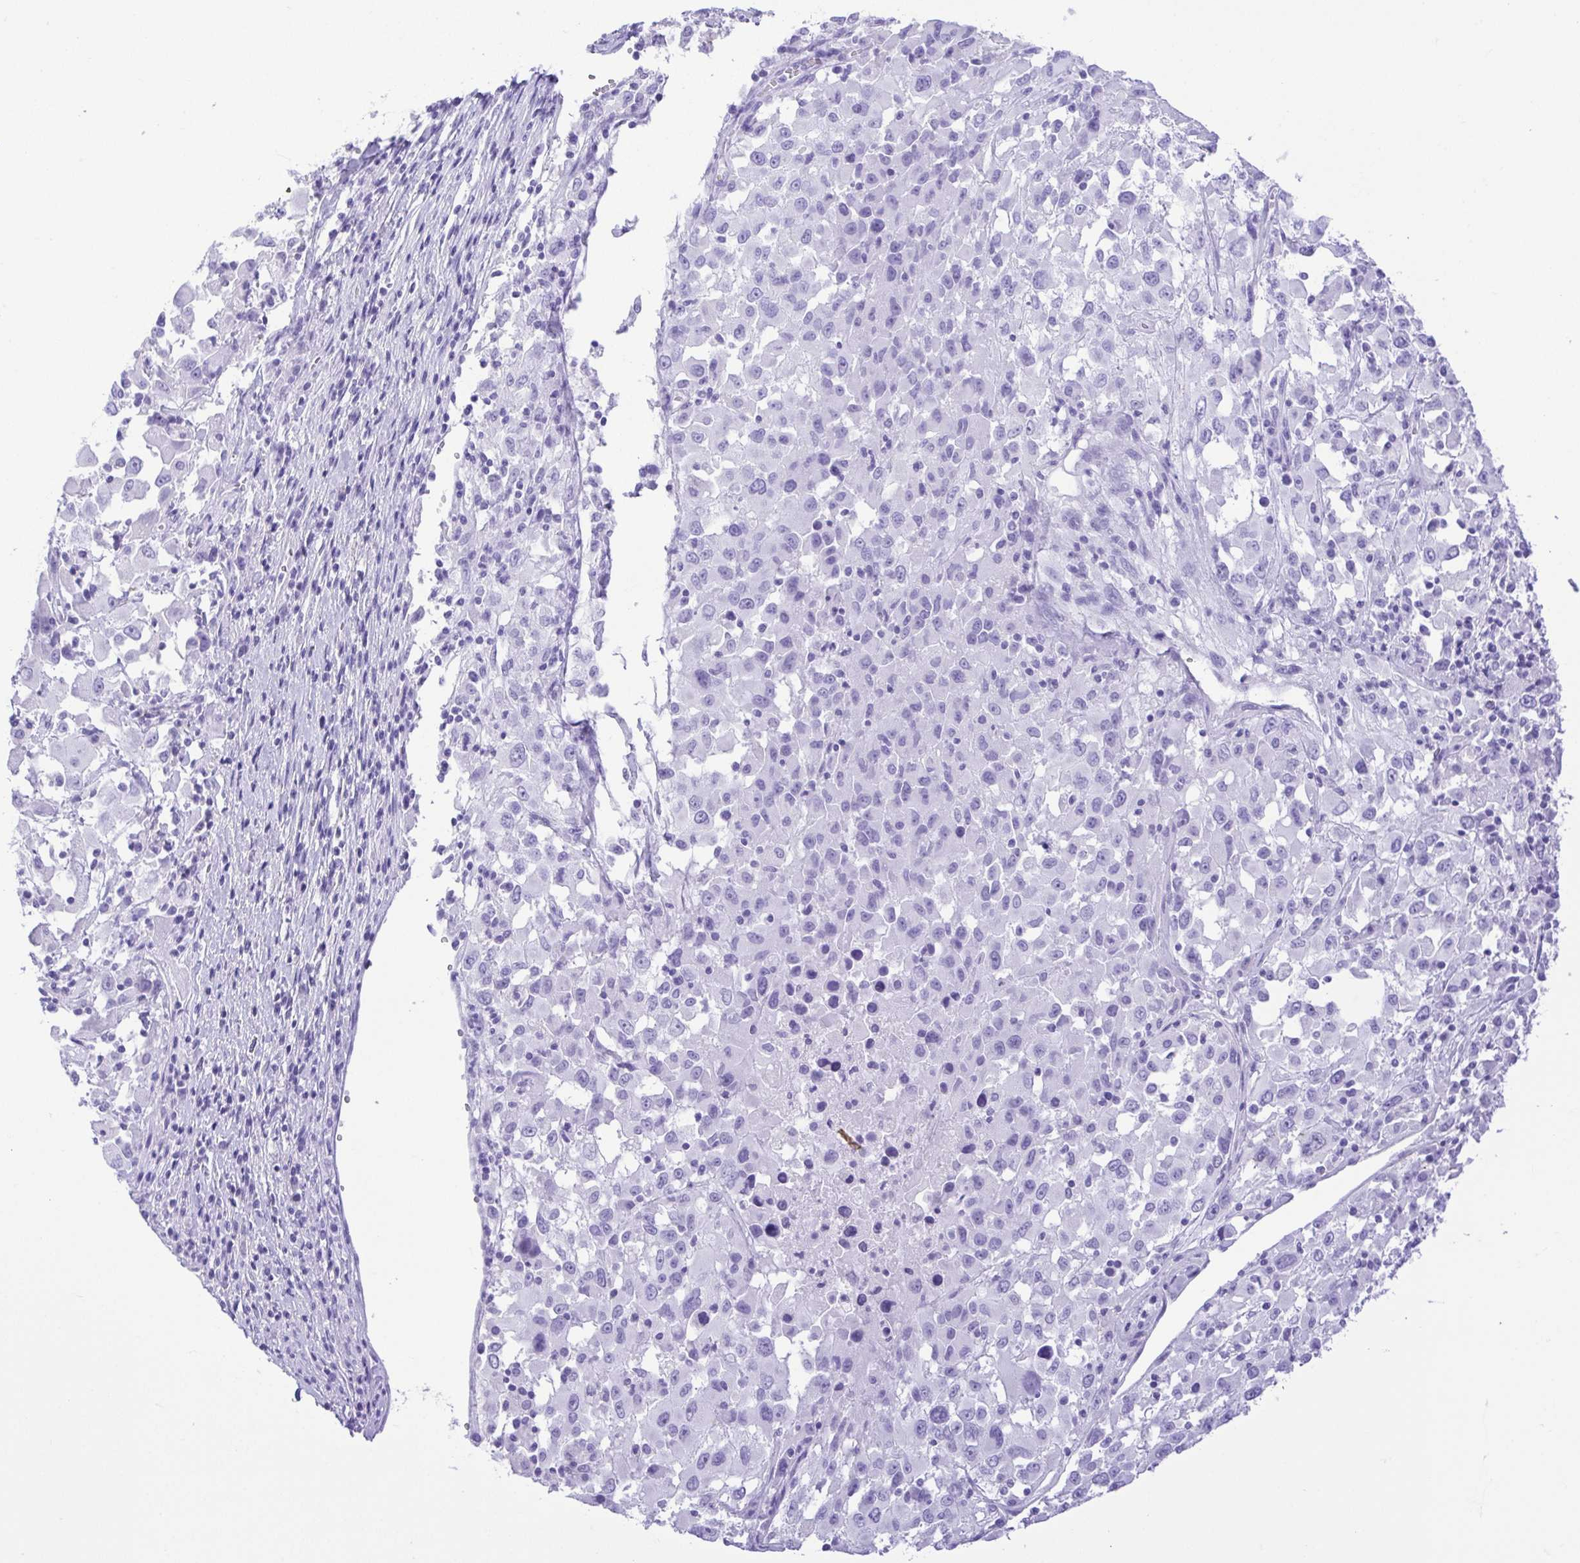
{"staining": {"intensity": "negative", "quantity": "none", "location": "none"}, "tissue": "melanoma", "cell_type": "Tumor cells", "image_type": "cancer", "snomed": [{"axis": "morphology", "description": "Malignant melanoma, Metastatic site"}, {"axis": "topography", "description": "Soft tissue"}], "caption": "Tumor cells are negative for protein expression in human malignant melanoma (metastatic site). Brightfield microscopy of IHC stained with DAB (3,3'-diaminobenzidine) (brown) and hematoxylin (blue), captured at high magnification.", "gene": "CDSN", "patient": {"sex": "male", "age": 50}}